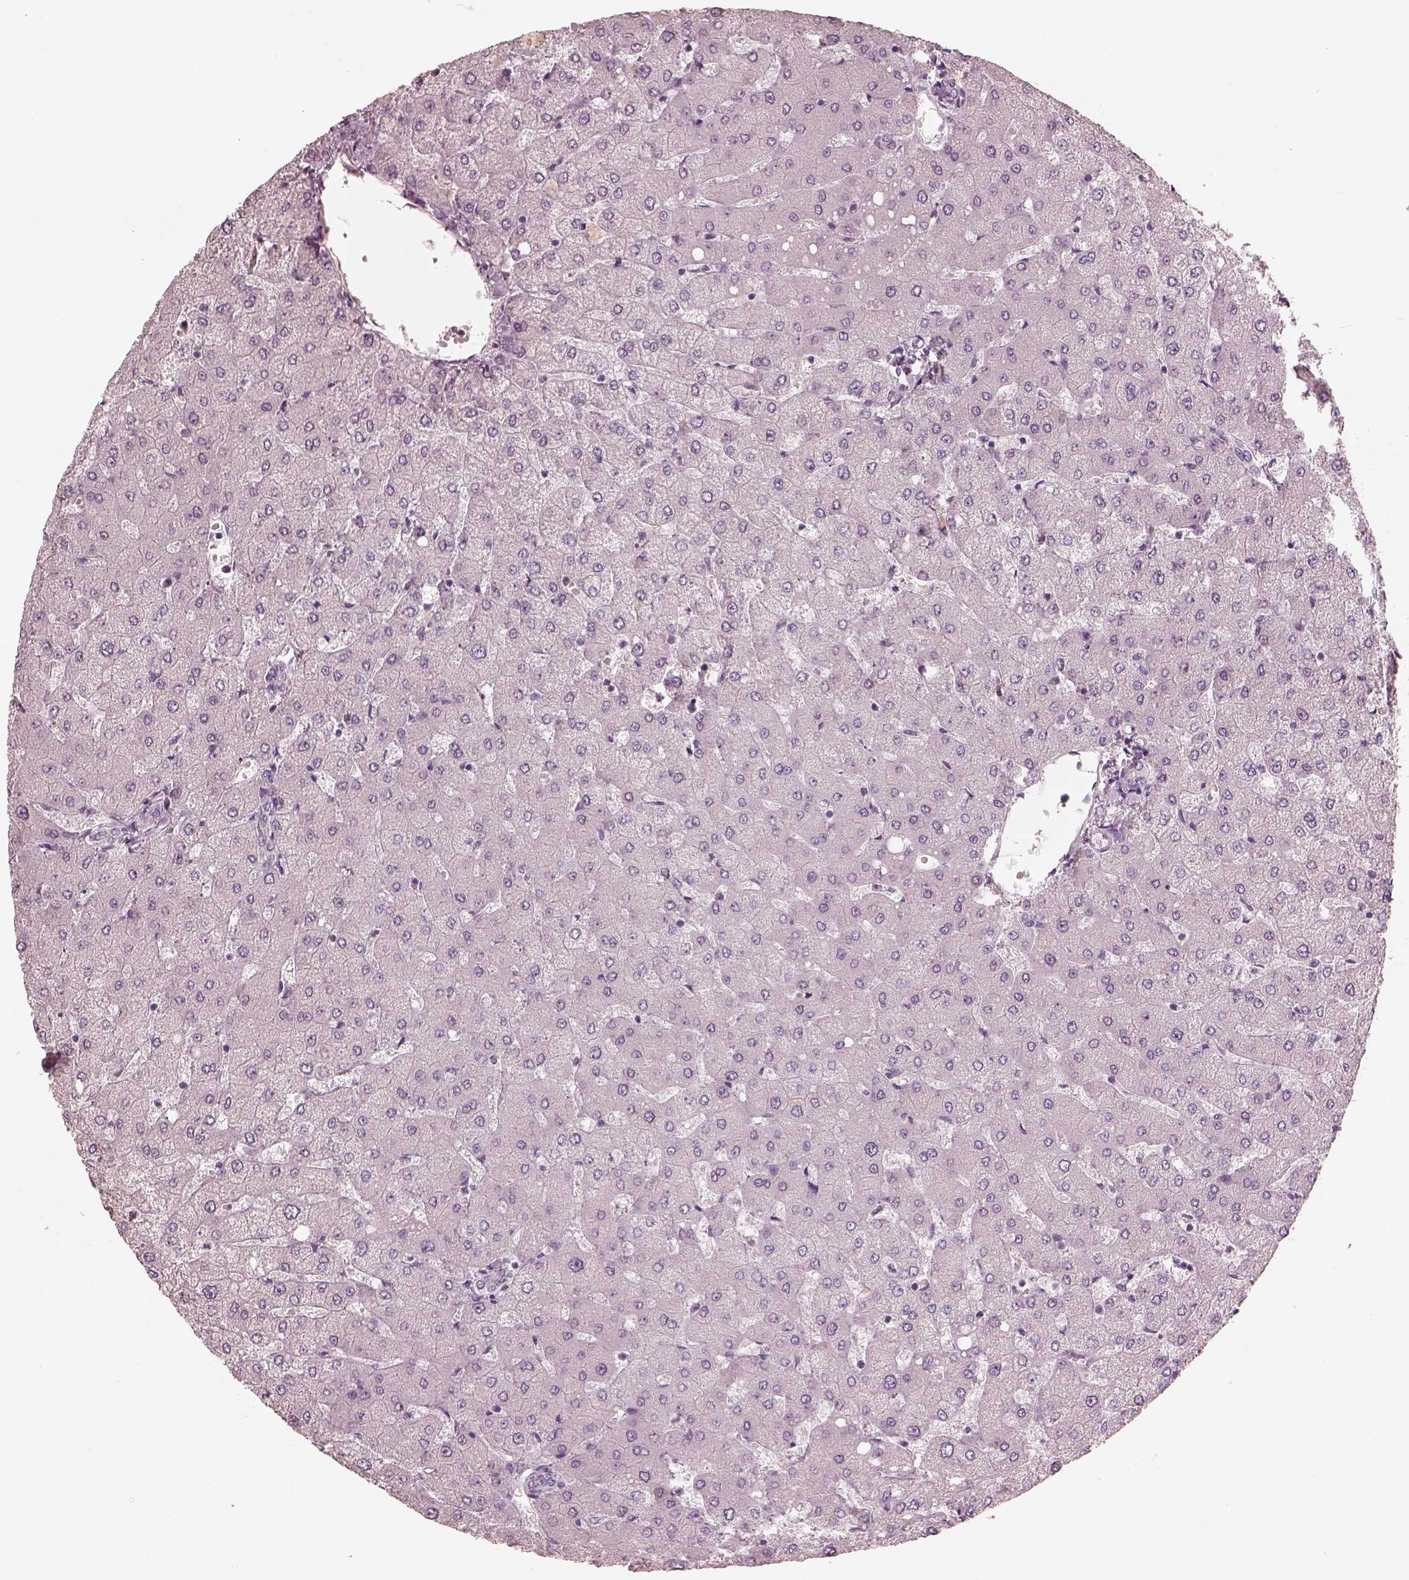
{"staining": {"intensity": "negative", "quantity": "none", "location": "none"}, "tissue": "liver", "cell_type": "Cholangiocytes", "image_type": "normal", "snomed": [{"axis": "morphology", "description": "Normal tissue, NOS"}, {"axis": "topography", "description": "Liver"}], "caption": "A photomicrograph of liver stained for a protein shows no brown staining in cholangiocytes. The staining is performed using DAB (3,3'-diaminobenzidine) brown chromogen with nuclei counter-stained in using hematoxylin.", "gene": "OPTC", "patient": {"sex": "female", "age": 54}}